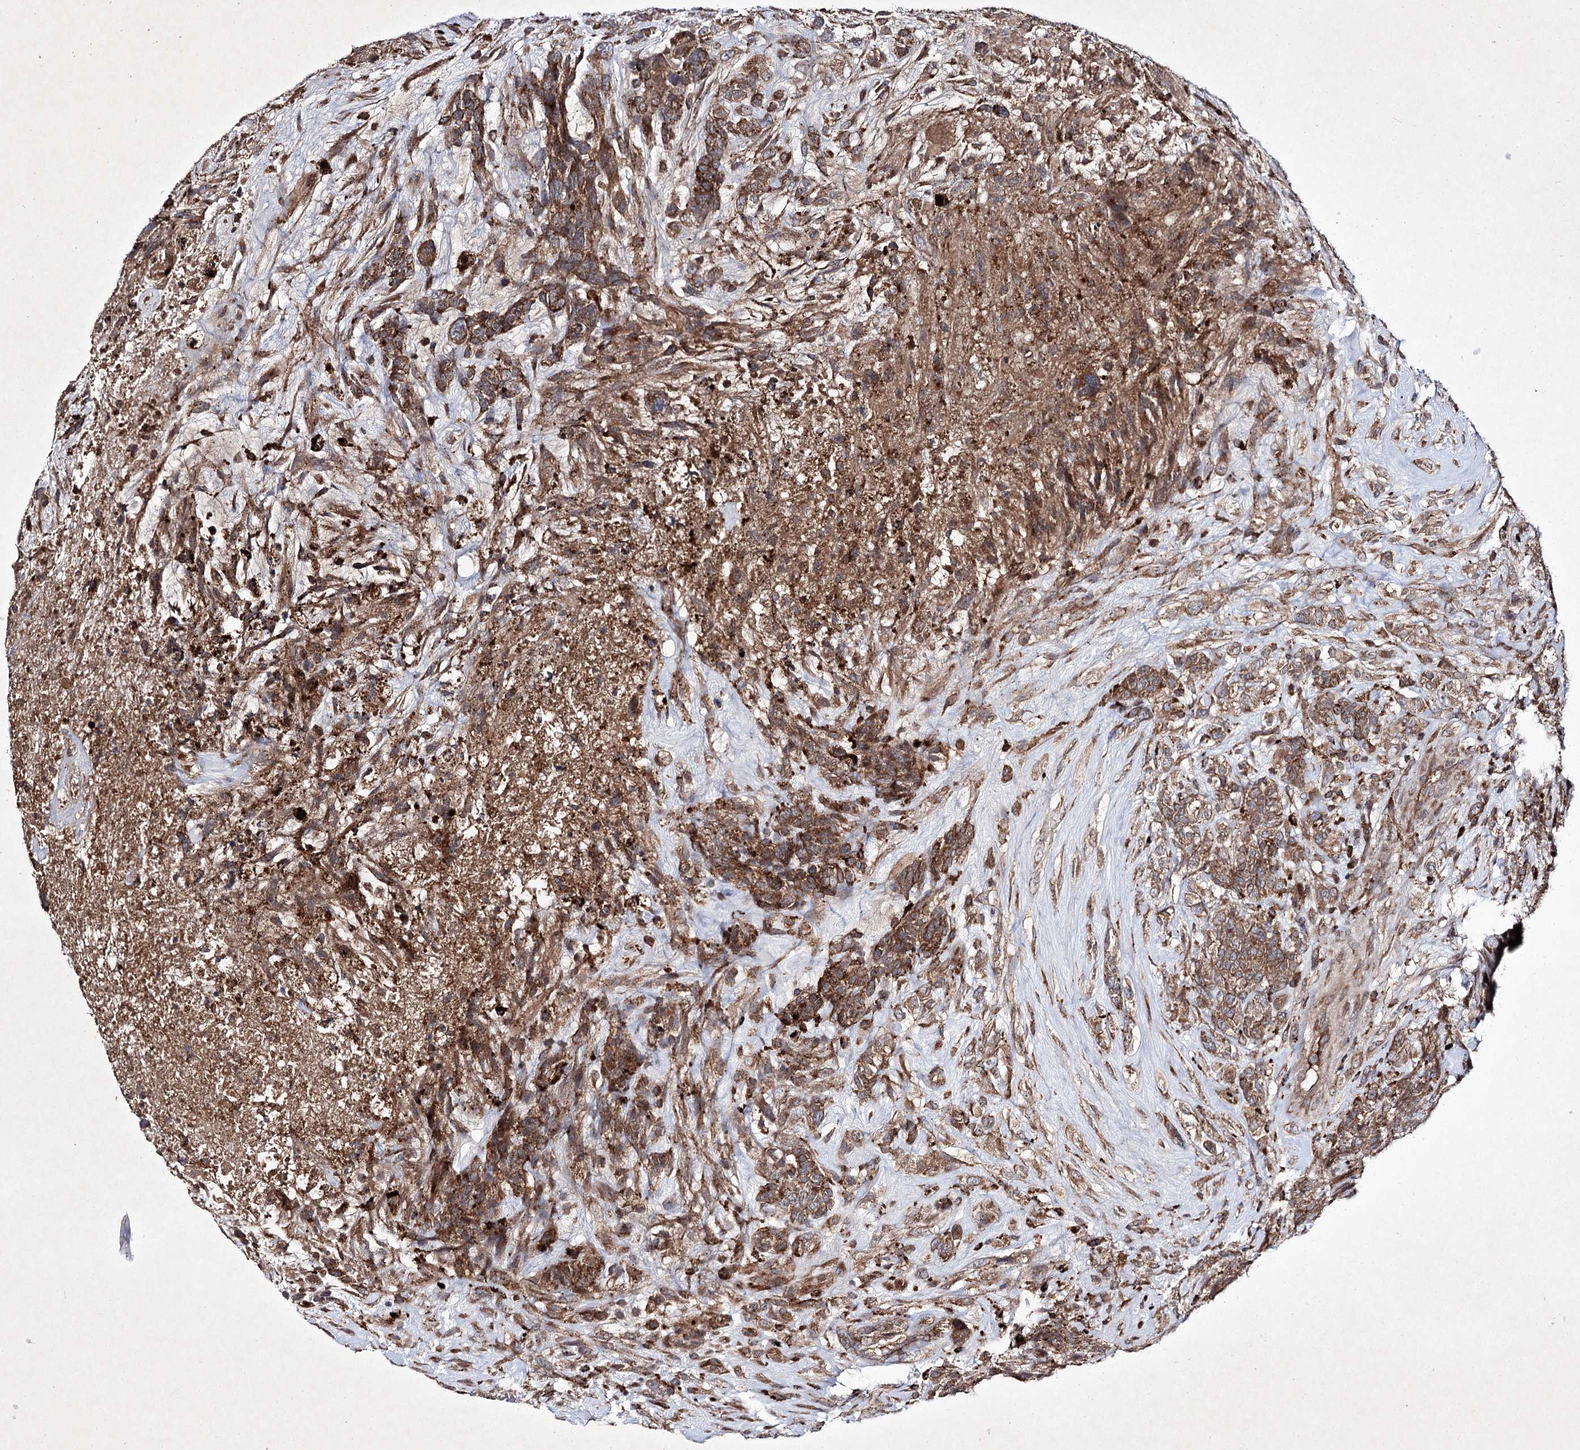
{"staining": {"intensity": "moderate", "quantity": ">75%", "location": "cytoplasmic/membranous"}, "tissue": "glioma", "cell_type": "Tumor cells", "image_type": "cancer", "snomed": [{"axis": "morphology", "description": "Glioma, malignant, High grade"}, {"axis": "topography", "description": "Brain"}], "caption": "Glioma stained with DAB (3,3'-diaminobenzidine) immunohistochemistry shows medium levels of moderate cytoplasmic/membranous staining in about >75% of tumor cells.", "gene": "ALG9", "patient": {"sex": "male", "age": 61}}